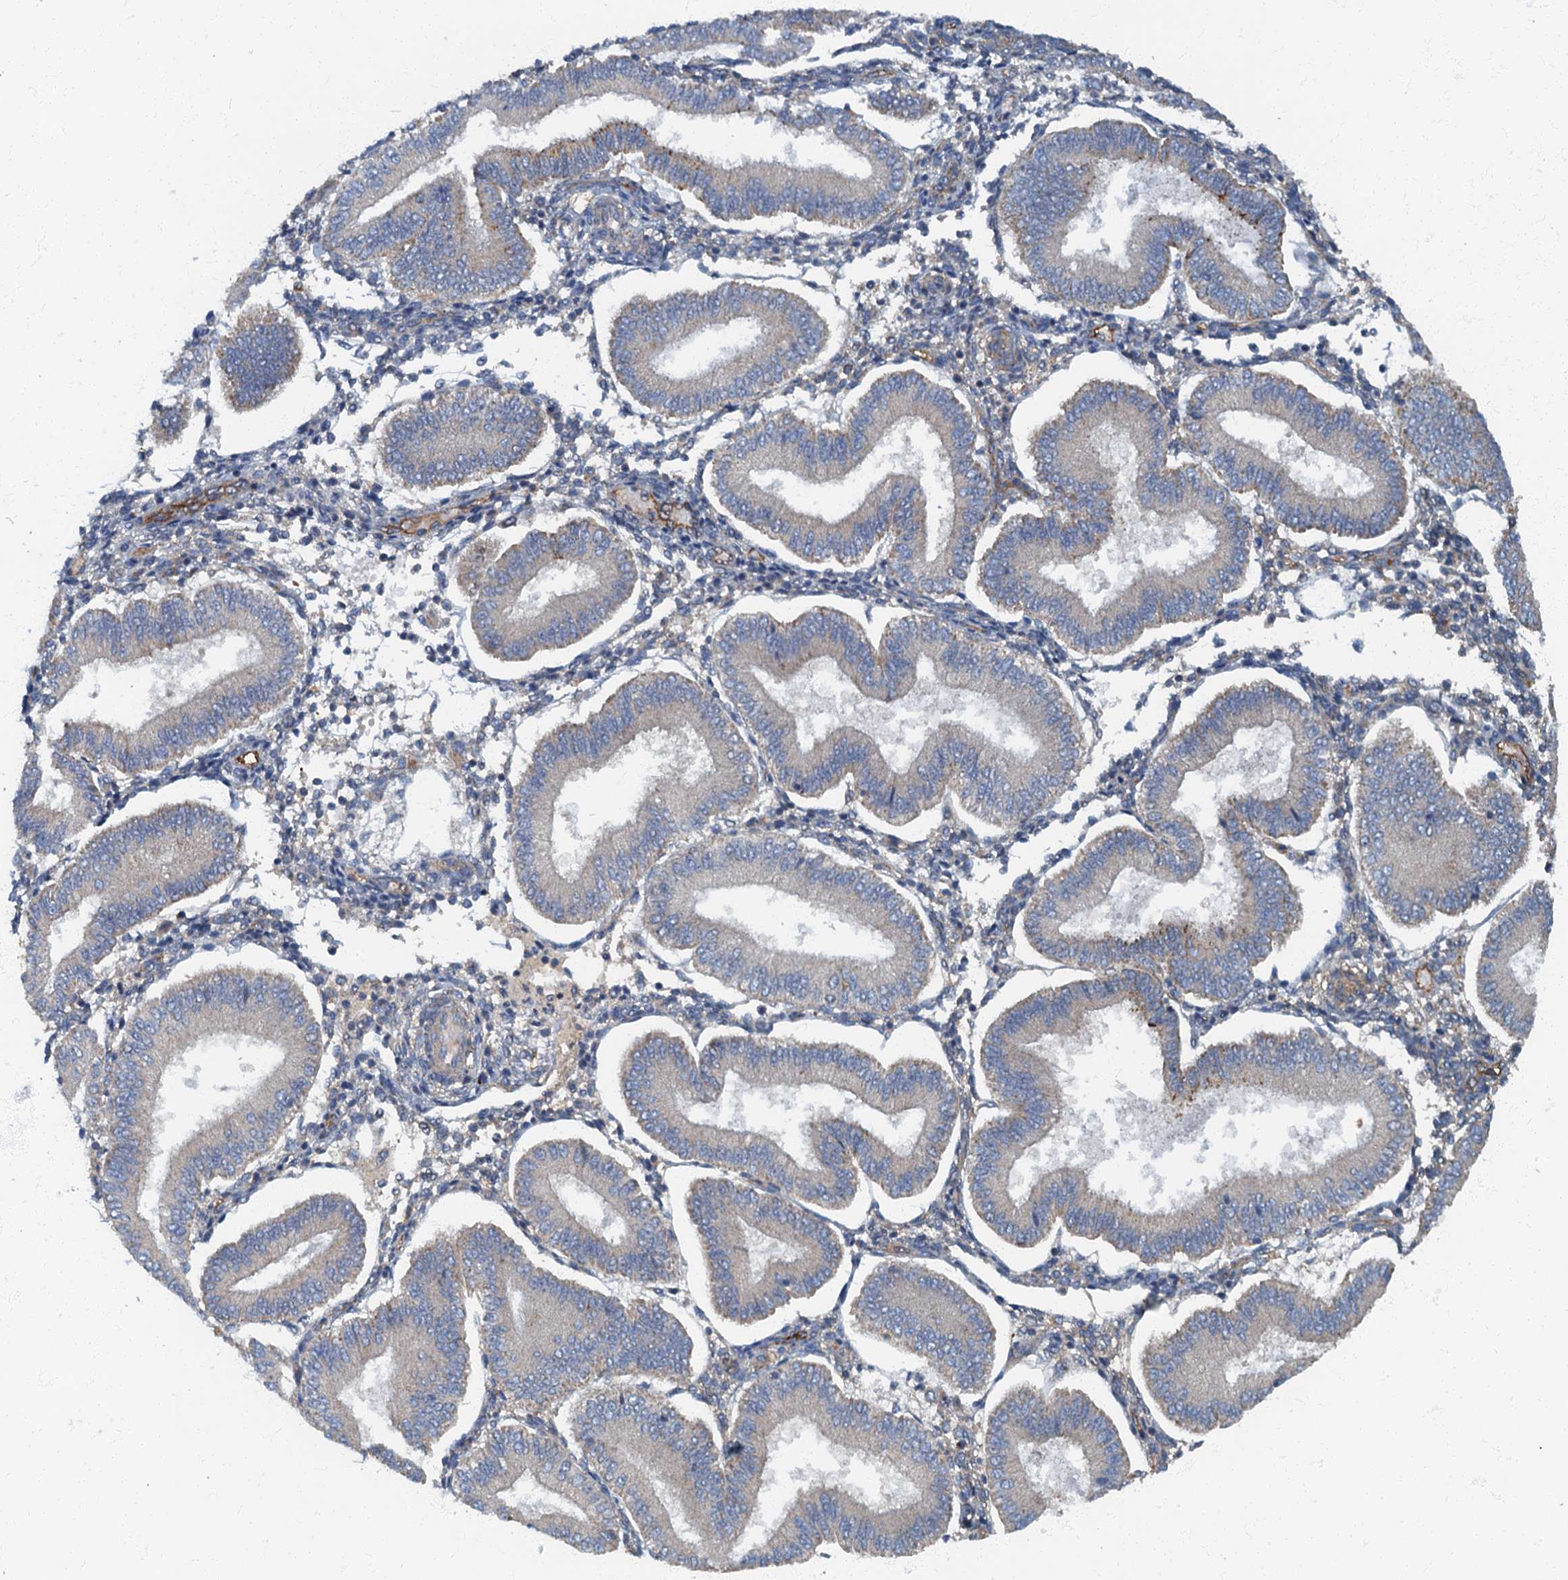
{"staining": {"intensity": "weak", "quantity": "<25%", "location": "cytoplasmic/membranous"}, "tissue": "endometrium", "cell_type": "Cells in endometrial stroma", "image_type": "normal", "snomed": [{"axis": "morphology", "description": "Normal tissue, NOS"}, {"axis": "topography", "description": "Endometrium"}], "caption": "This is an immunohistochemistry (IHC) image of unremarkable human endometrium. There is no staining in cells in endometrial stroma.", "gene": "ARL11", "patient": {"sex": "female", "age": 39}}